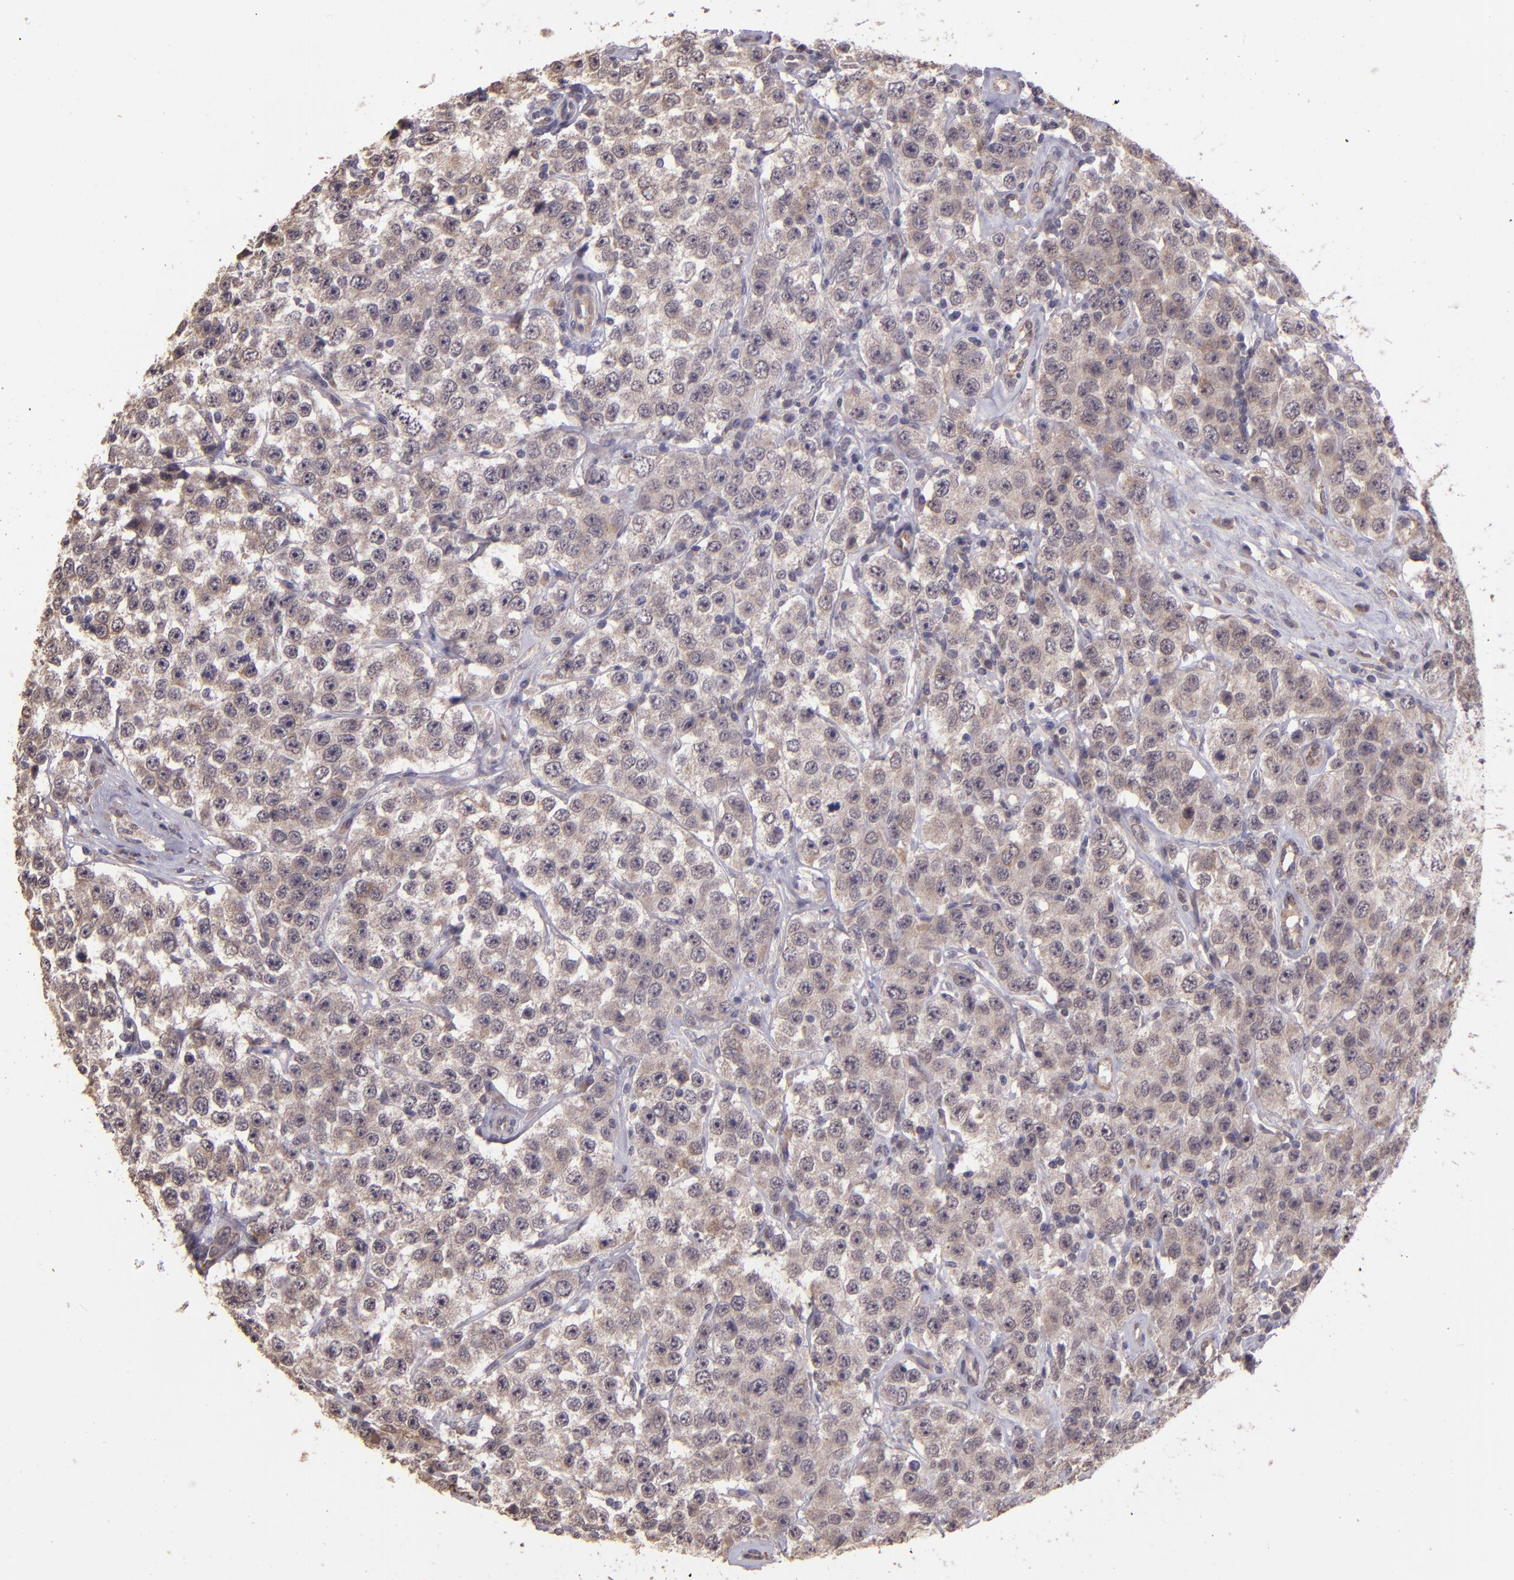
{"staining": {"intensity": "weak", "quantity": "25%-75%", "location": "cytoplasmic/membranous"}, "tissue": "testis cancer", "cell_type": "Tumor cells", "image_type": "cancer", "snomed": [{"axis": "morphology", "description": "Seminoma, NOS"}, {"axis": "topography", "description": "Testis"}], "caption": "Brown immunohistochemical staining in human testis cancer (seminoma) exhibits weak cytoplasmic/membranous positivity in approximately 25%-75% of tumor cells. (Brightfield microscopy of DAB IHC at high magnification).", "gene": "TAF7L", "patient": {"sex": "male", "age": 52}}